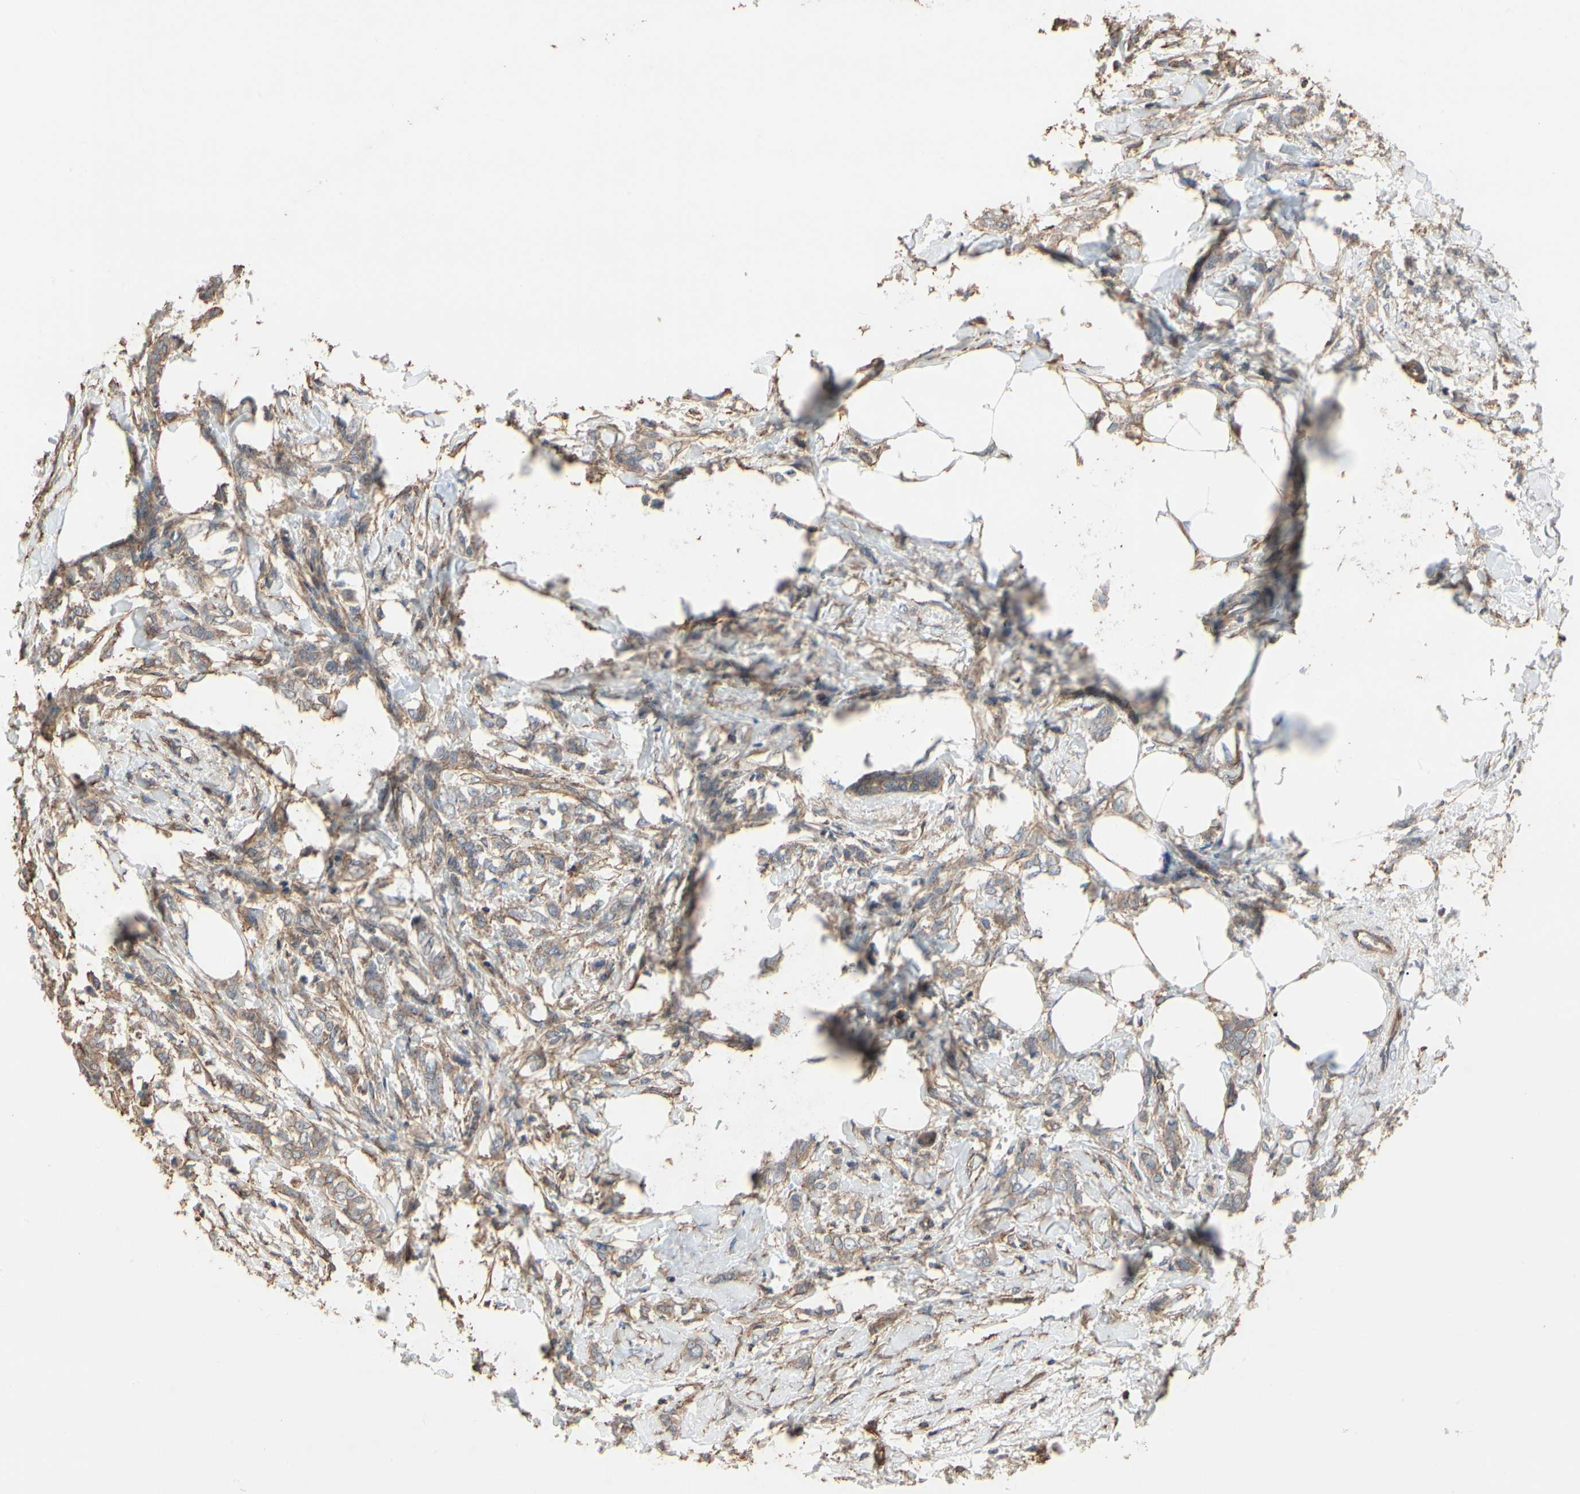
{"staining": {"intensity": "weak", "quantity": ">75%", "location": "cytoplasmic/membranous"}, "tissue": "breast cancer", "cell_type": "Tumor cells", "image_type": "cancer", "snomed": [{"axis": "morphology", "description": "Lobular carcinoma, in situ"}, {"axis": "morphology", "description": "Lobular carcinoma"}, {"axis": "topography", "description": "Breast"}], "caption": "Tumor cells display low levels of weak cytoplasmic/membranous staining in about >75% of cells in breast lobular carcinoma in situ.", "gene": "PDZK1", "patient": {"sex": "female", "age": 41}}